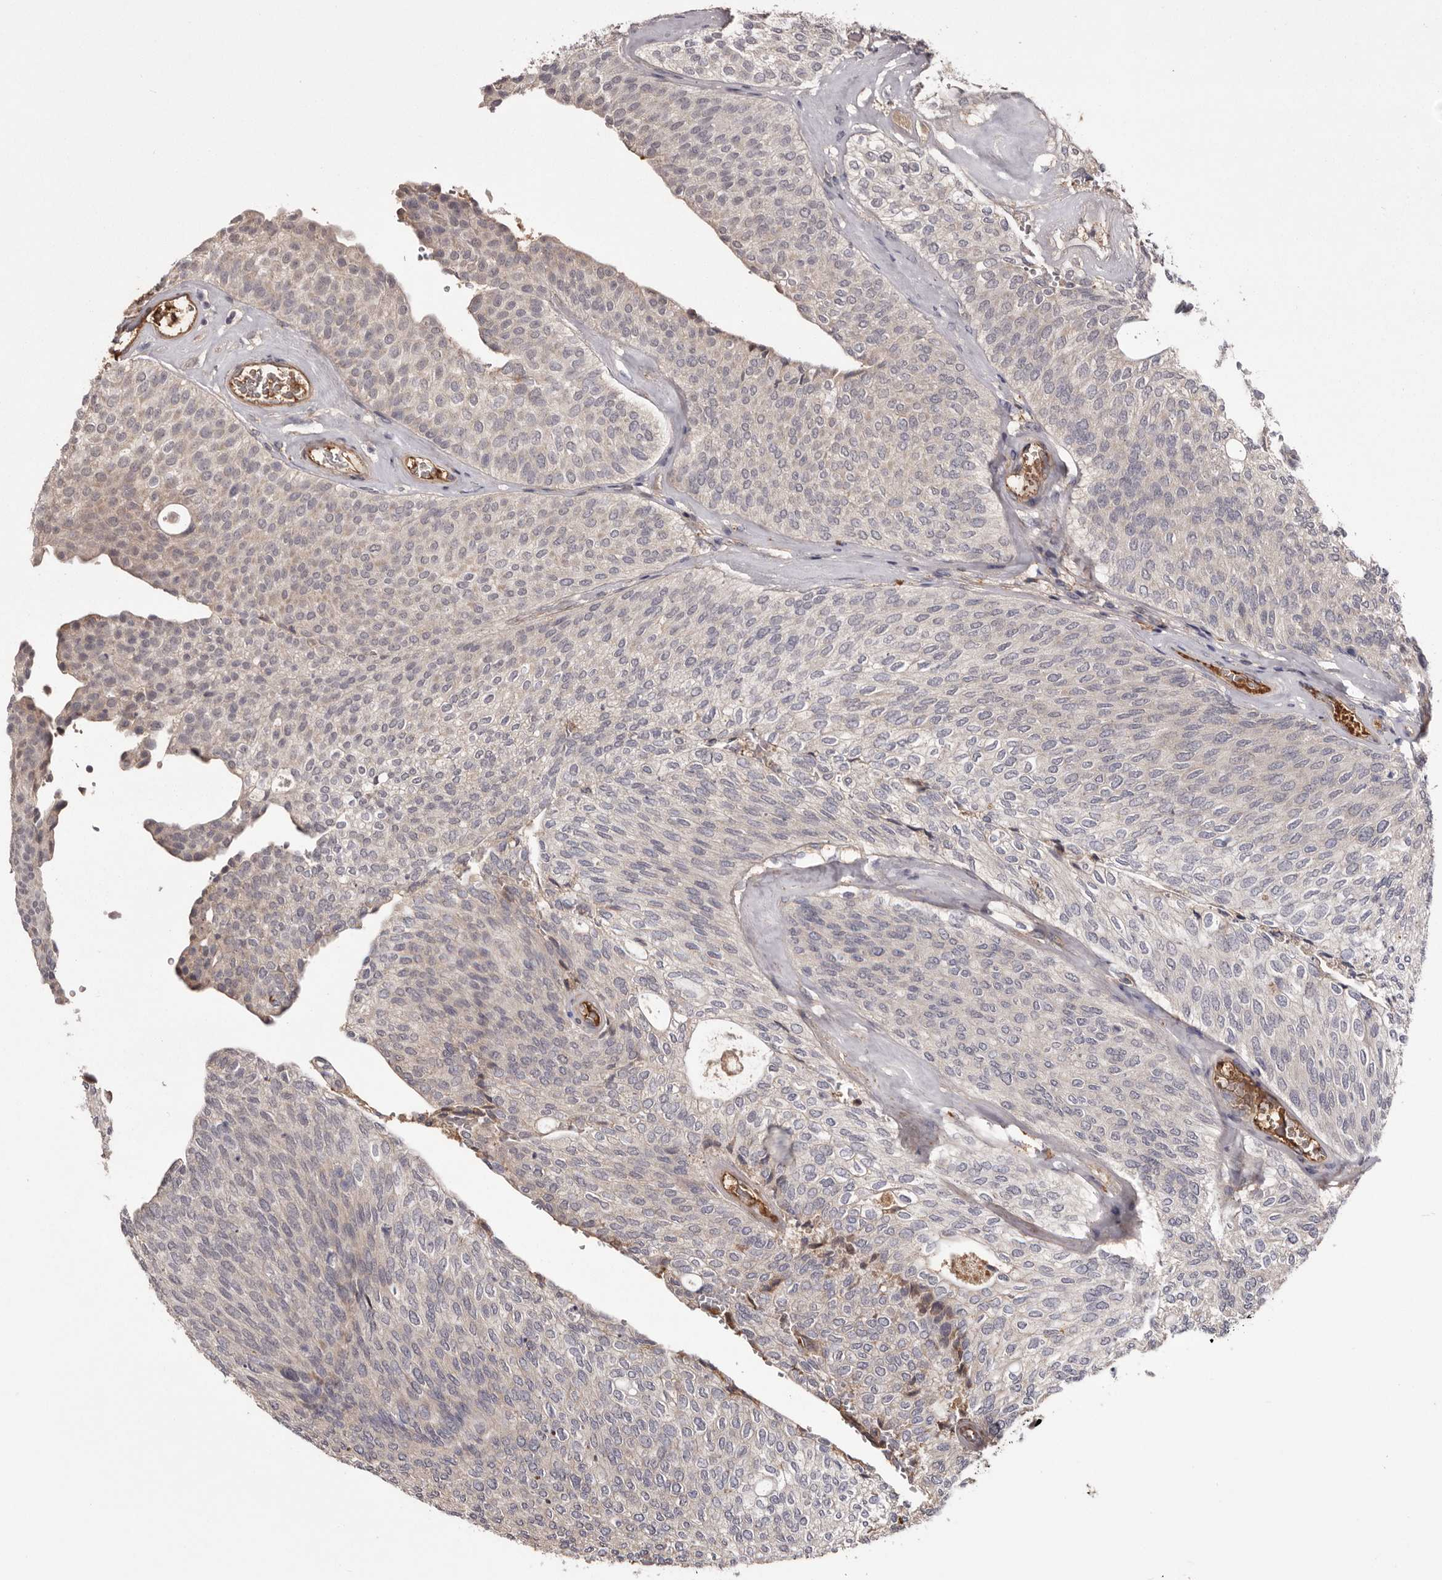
{"staining": {"intensity": "negative", "quantity": "none", "location": "none"}, "tissue": "urothelial cancer", "cell_type": "Tumor cells", "image_type": "cancer", "snomed": [{"axis": "morphology", "description": "Urothelial carcinoma, Low grade"}, {"axis": "topography", "description": "Urinary bladder"}], "caption": "Tumor cells are negative for protein expression in human urothelial cancer. Nuclei are stained in blue.", "gene": "CYP1B1", "patient": {"sex": "female", "age": 79}}